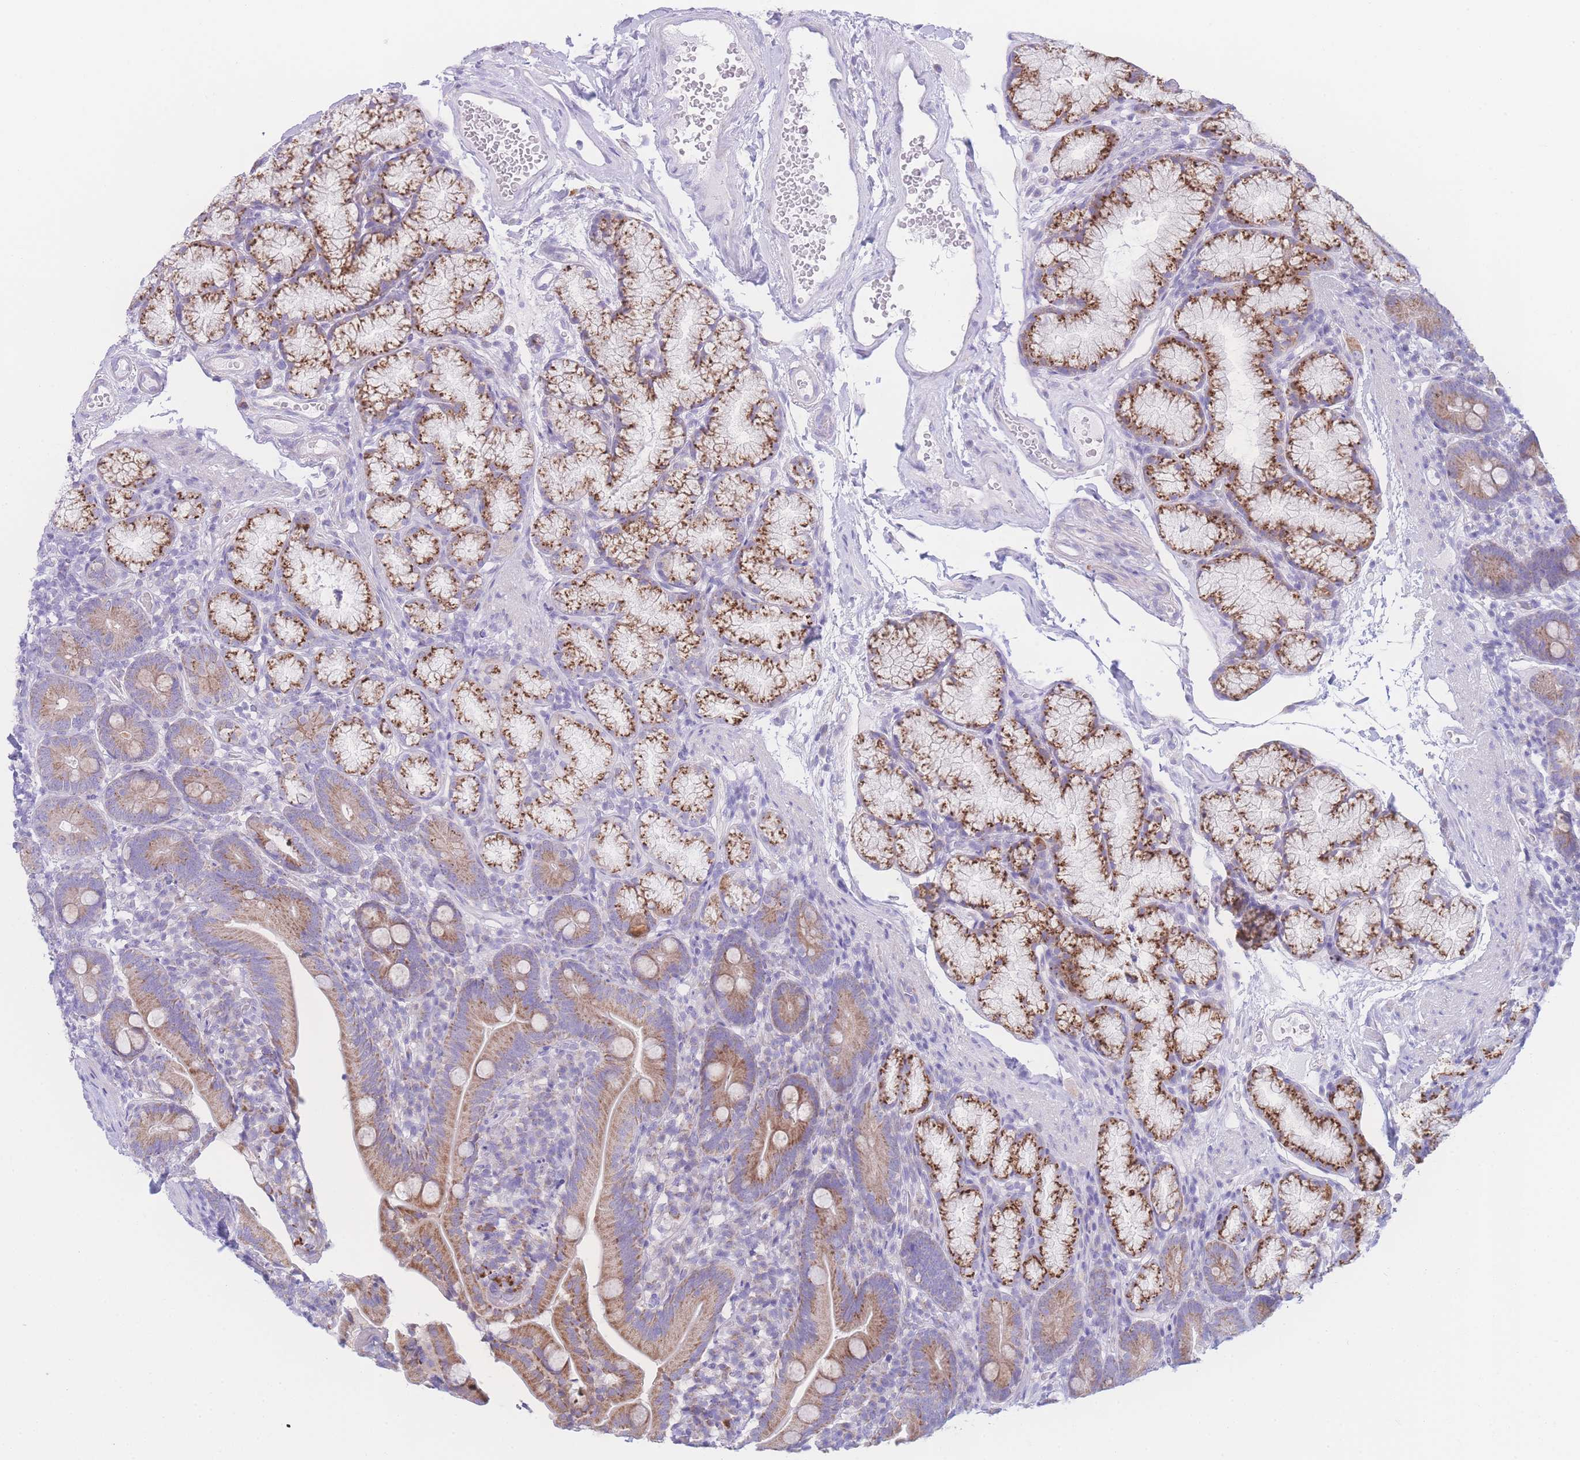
{"staining": {"intensity": "moderate", "quantity": ">75%", "location": "cytoplasmic/membranous"}, "tissue": "duodenum", "cell_type": "Glandular cells", "image_type": "normal", "snomed": [{"axis": "morphology", "description": "Normal tissue, NOS"}, {"axis": "topography", "description": "Duodenum"}], "caption": "This is an image of immunohistochemistry (IHC) staining of benign duodenum, which shows moderate positivity in the cytoplasmic/membranous of glandular cells.", "gene": "NBEAL1", "patient": {"sex": "female", "age": 67}}